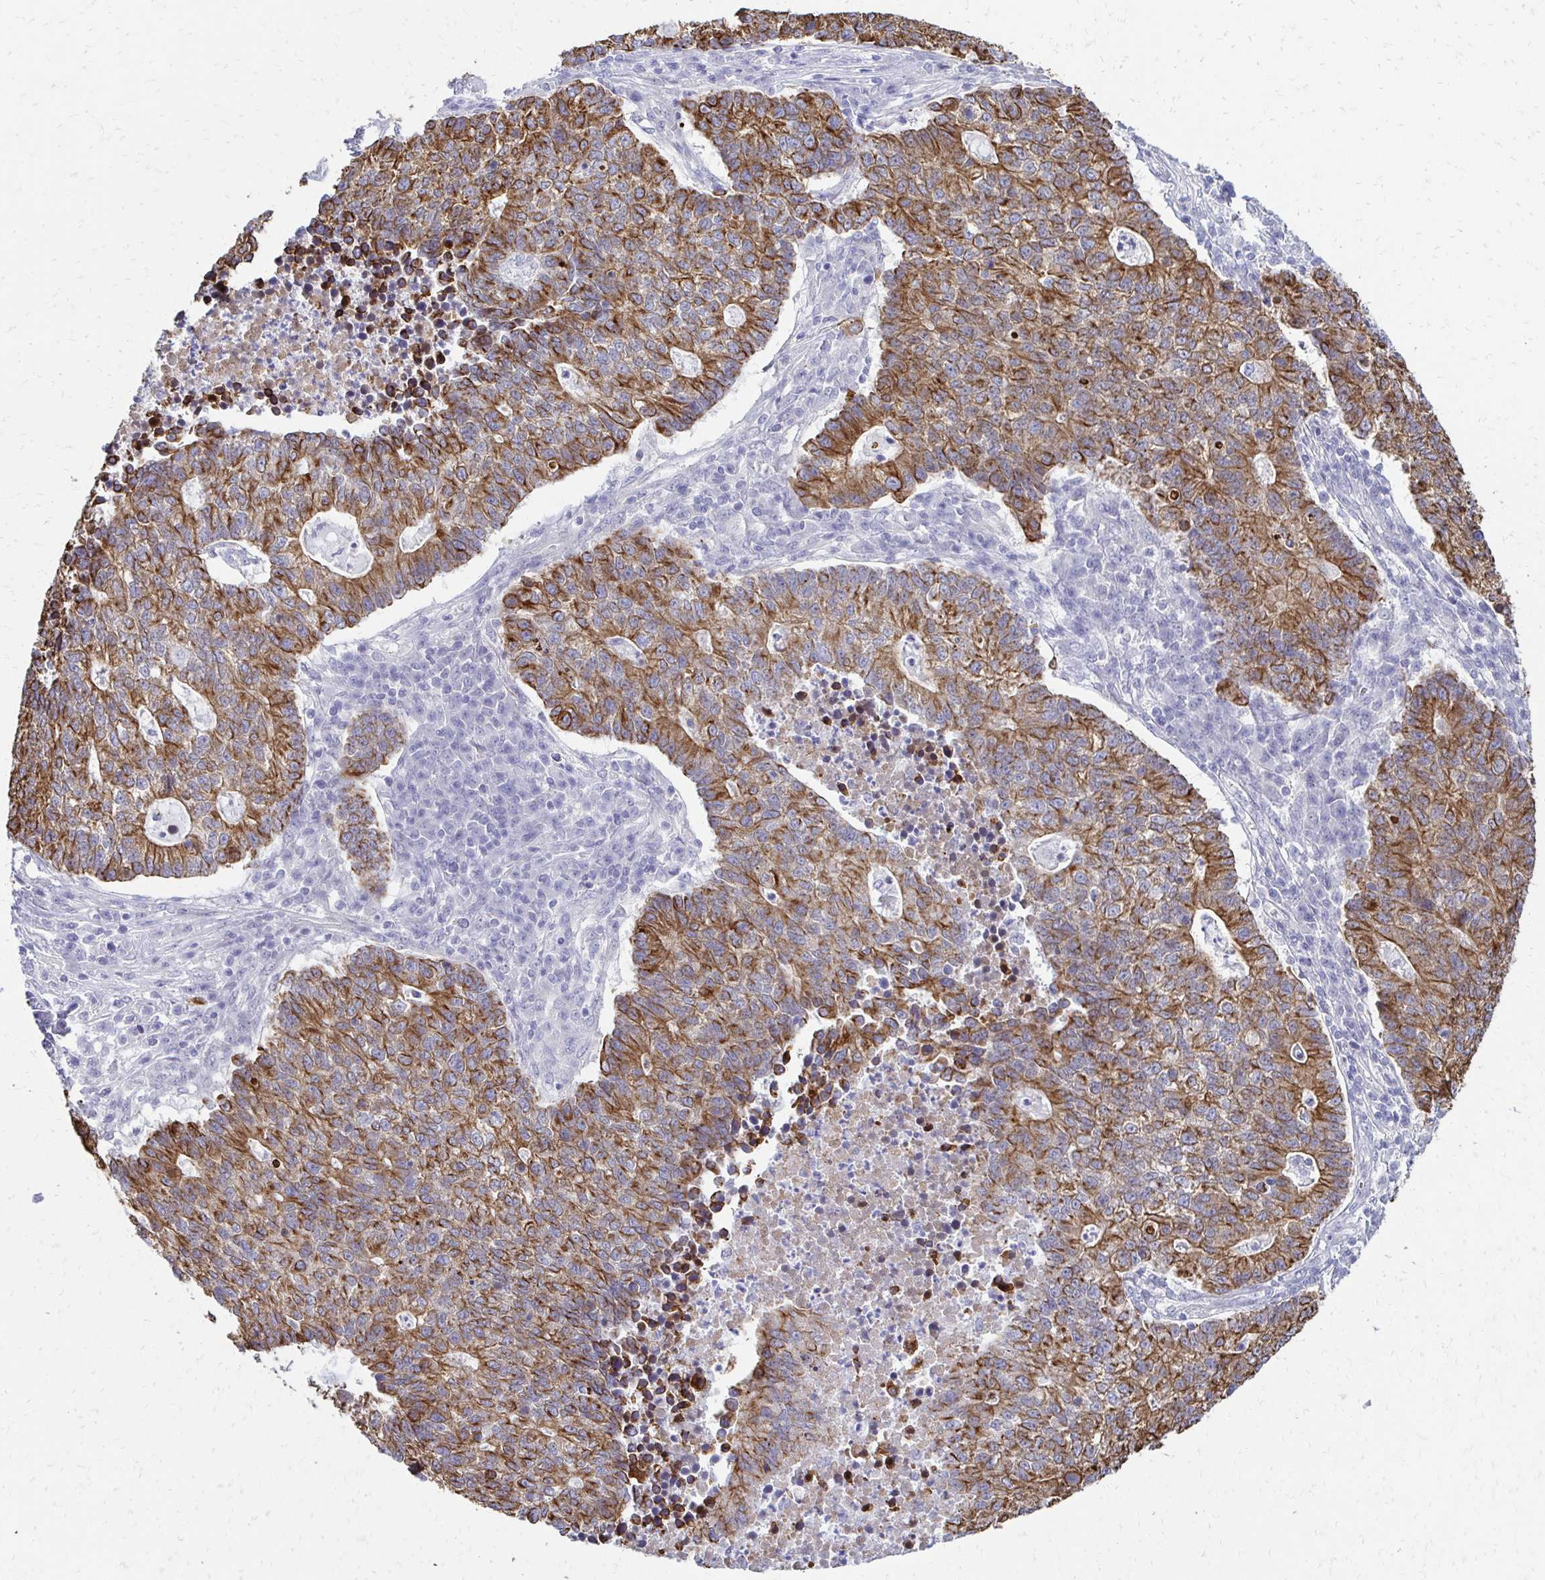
{"staining": {"intensity": "moderate", "quantity": ">75%", "location": "cytoplasmic/membranous"}, "tissue": "lung cancer", "cell_type": "Tumor cells", "image_type": "cancer", "snomed": [{"axis": "morphology", "description": "Adenocarcinoma, NOS"}, {"axis": "topography", "description": "Lung"}], "caption": "Human adenocarcinoma (lung) stained with a protein marker shows moderate staining in tumor cells.", "gene": "C1QTNF2", "patient": {"sex": "male", "age": 57}}